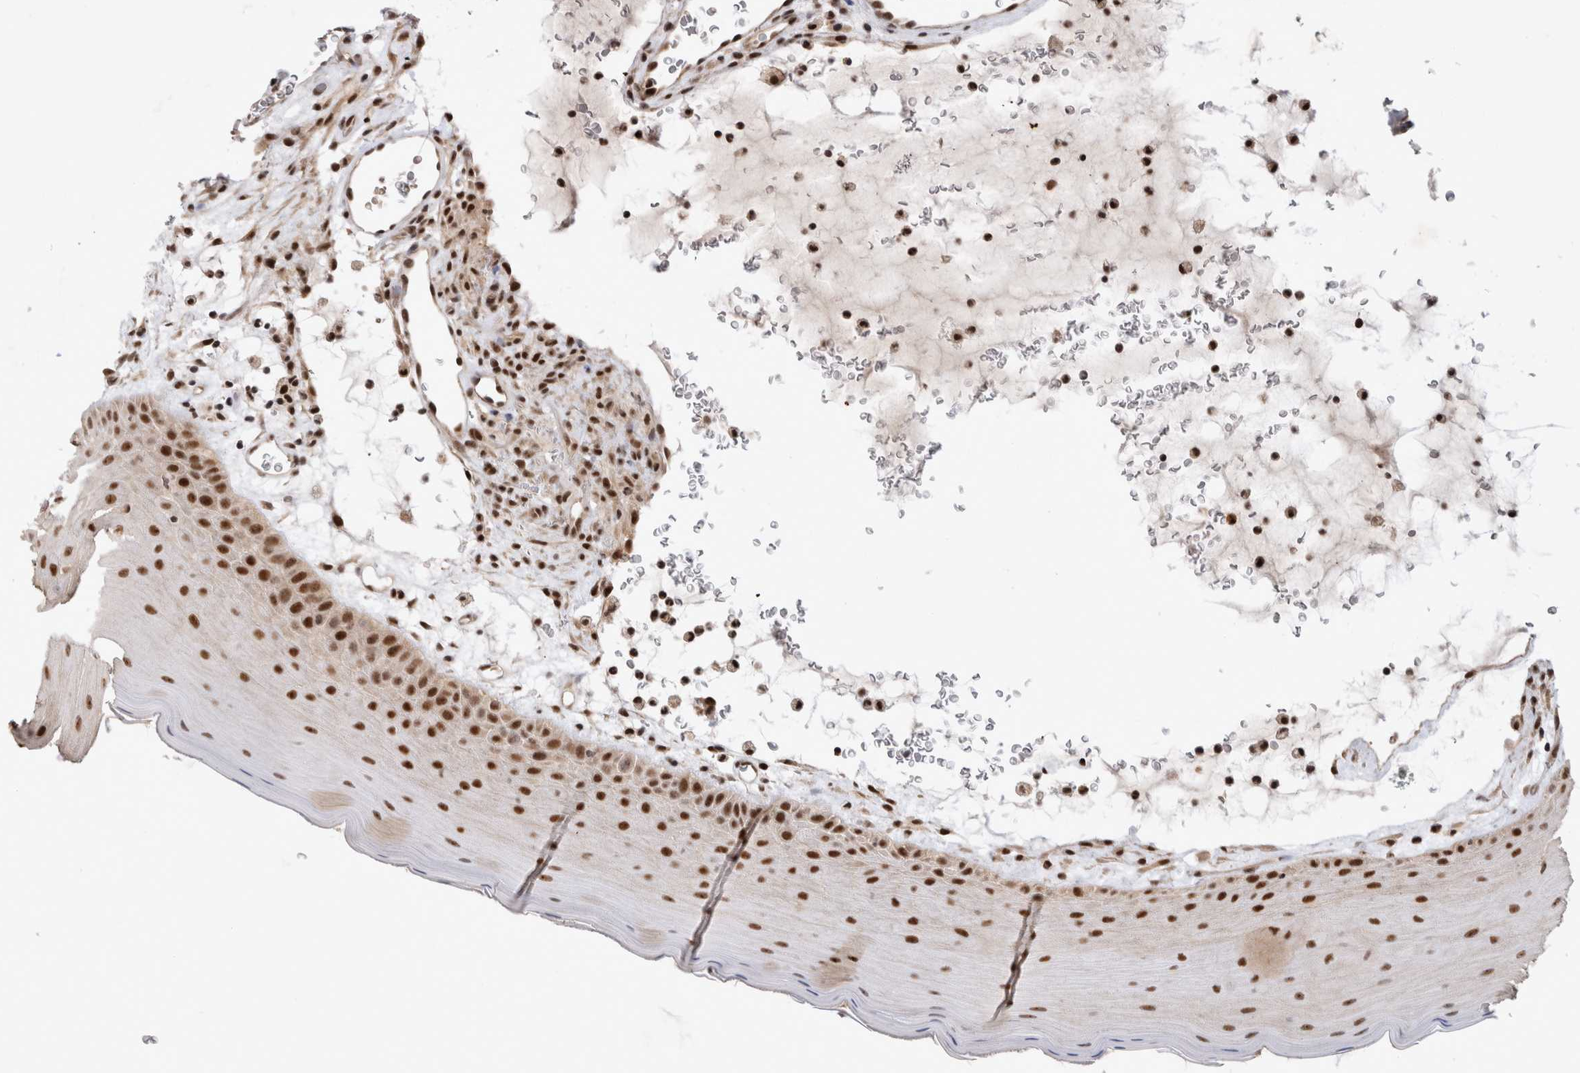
{"staining": {"intensity": "strong", "quantity": ">75%", "location": "nuclear"}, "tissue": "oral mucosa", "cell_type": "Squamous epithelial cells", "image_type": "normal", "snomed": [{"axis": "morphology", "description": "Normal tissue, NOS"}, {"axis": "topography", "description": "Oral tissue"}], "caption": "This histopathology image exhibits benign oral mucosa stained with IHC to label a protein in brown. The nuclear of squamous epithelial cells show strong positivity for the protein. Nuclei are counter-stained blue.", "gene": "HESX1", "patient": {"sex": "male", "age": 13}}